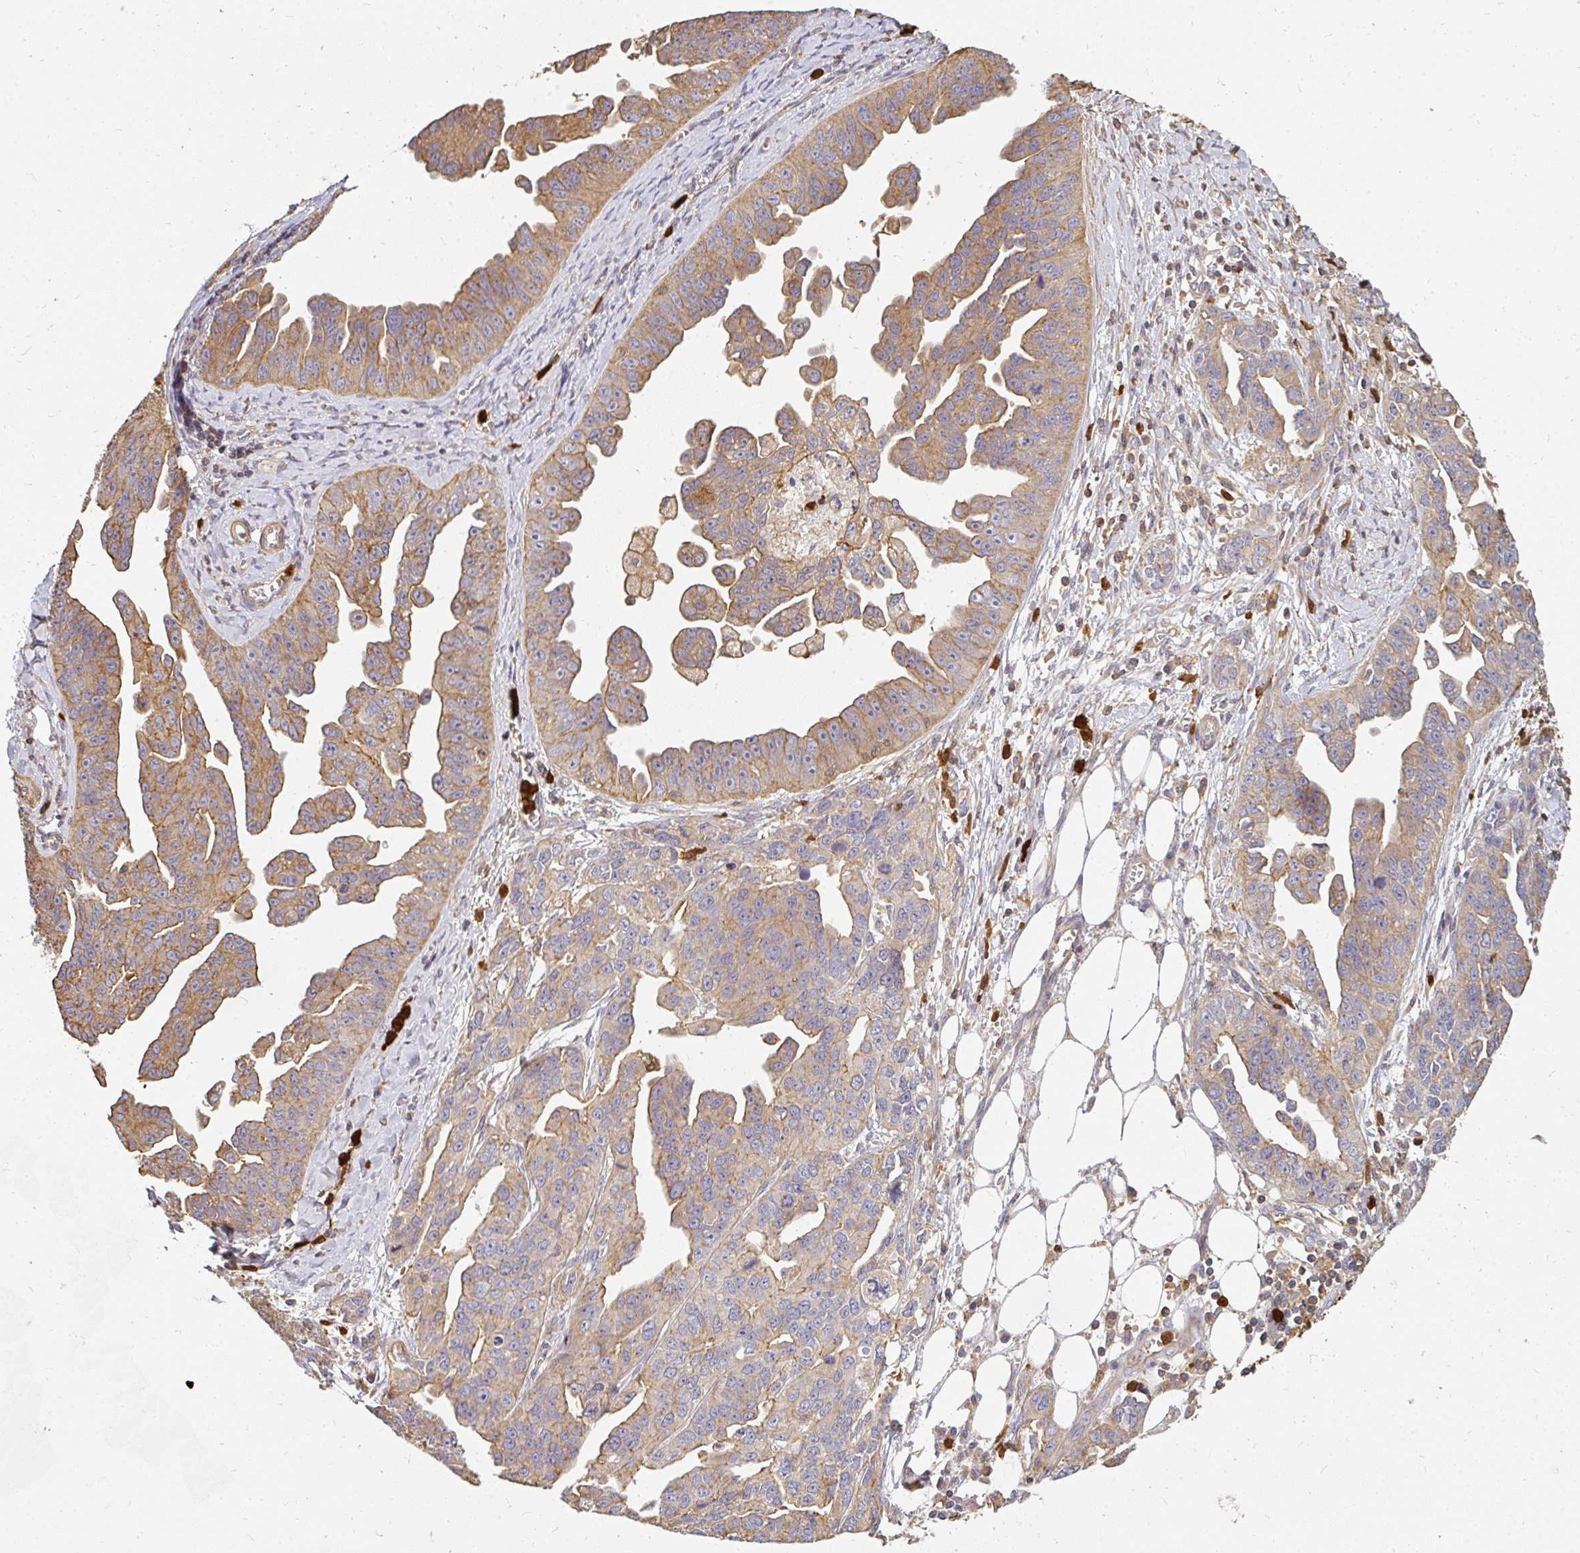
{"staining": {"intensity": "moderate", "quantity": ">75%", "location": "cytoplasmic/membranous"}, "tissue": "ovarian cancer", "cell_type": "Tumor cells", "image_type": "cancer", "snomed": [{"axis": "morphology", "description": "Cystadenocarcinoma, serous, NOS"}, {"axis": "topography", "description": "Ovary"}], "caption": "A micrograph showing moderate cytoplasmic/membranous positivity in about >75% of tumor cells in serous cystadenocarcinoma (ovarian), as visualized by brown immunohistochemical staining.", "gene": "CNTRL", "patient": {"sex": "female", "age": 75}}